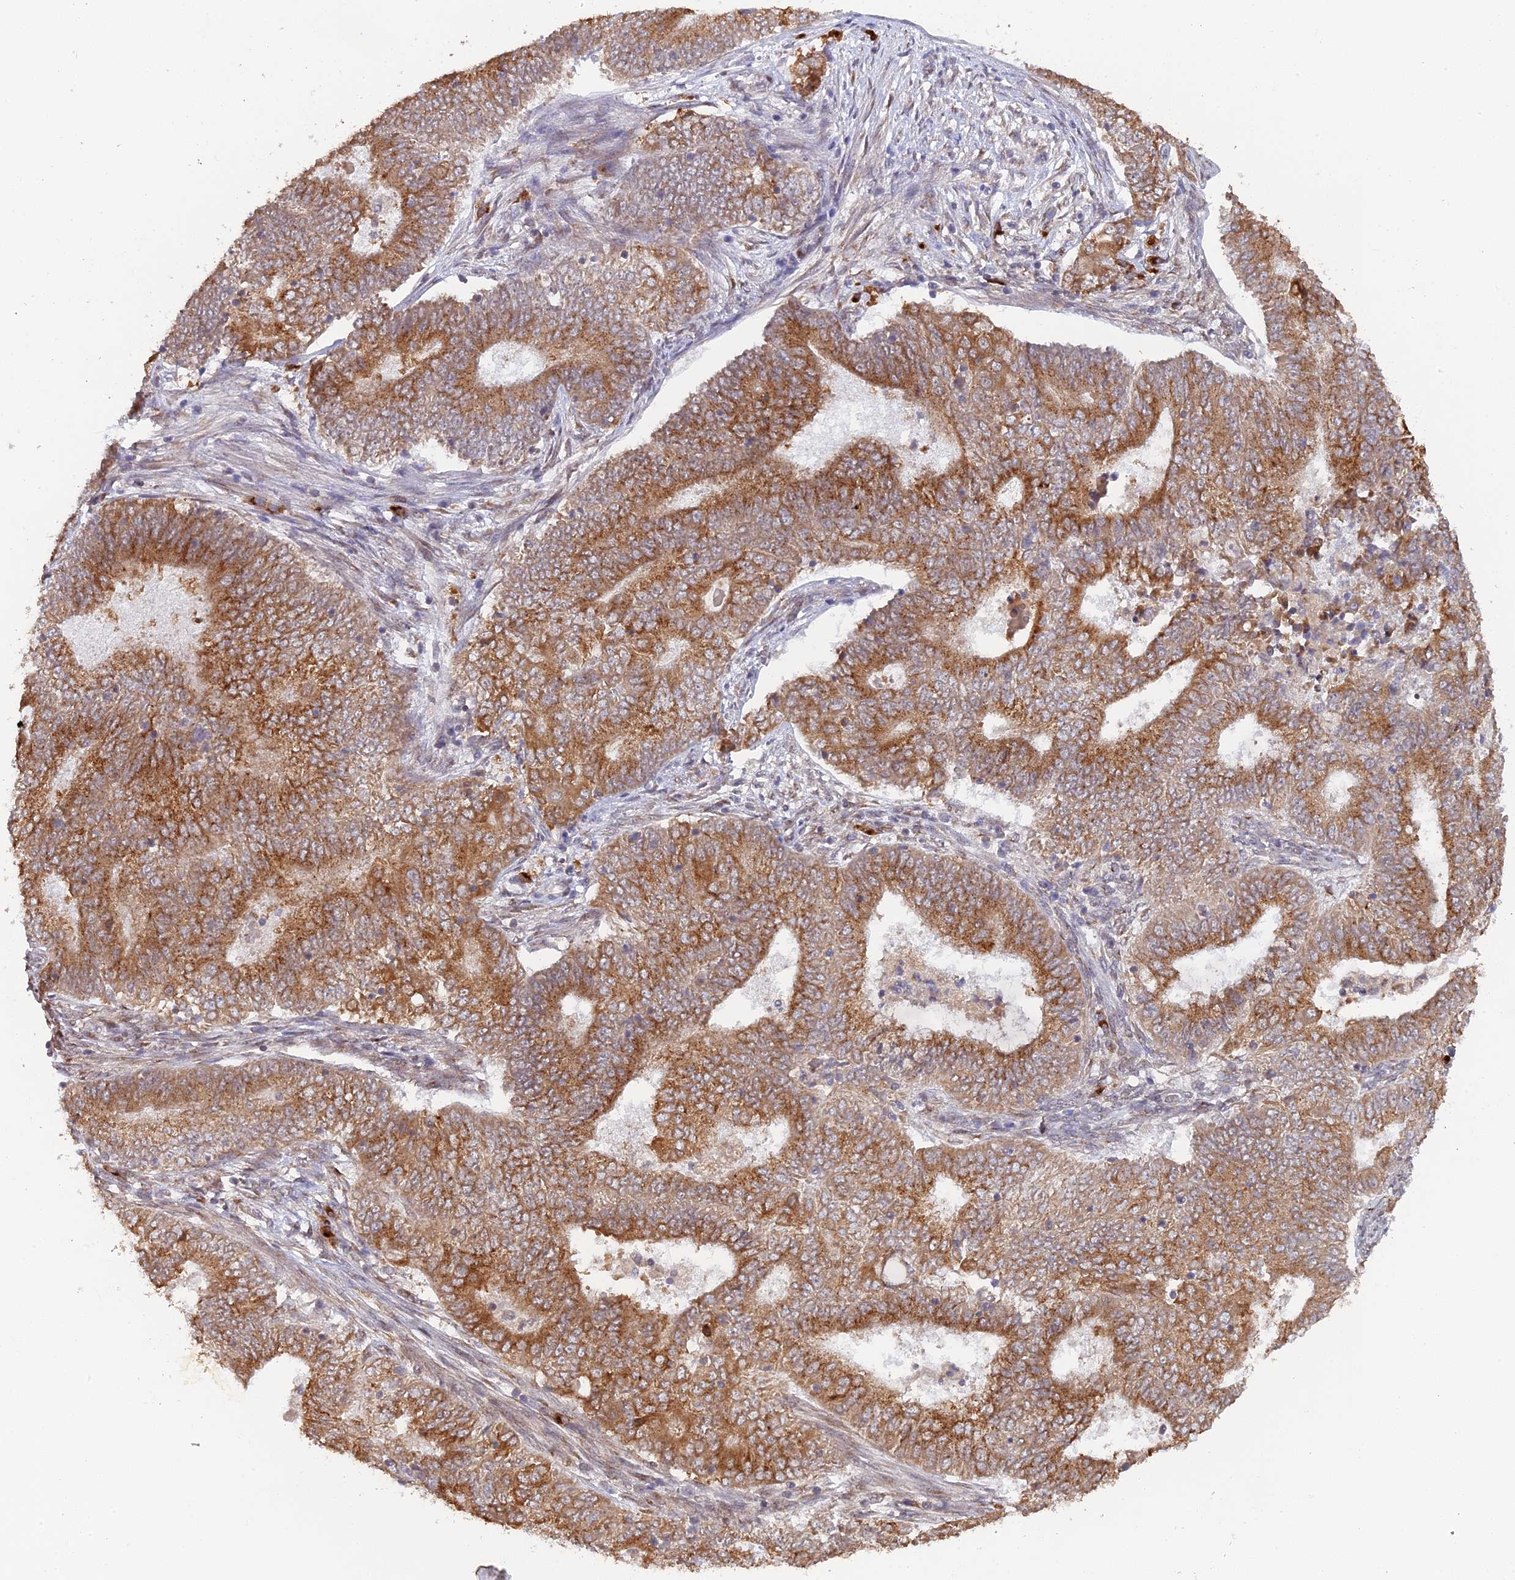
{"staining": {"intensity": "moderate", "quantity": ">75%", "location": "cytoplasmic/membranous"}, "tissue": "endometrial cancer", "cell_type": "Tumor cells", "image_type": "cancer", "snomed": [{"axis": "morphology", "description": "Adenocarcinoma, NOS"}, {"axis": "topography", "description": "Endometrium"}], "caption": "A micrograph showing moderate cytoplasmic/membranous staining in about >75% of tumor cells in endometrial cancer (adenocarcinoma), as visualized by brown immunohistochemical staining.", "gene": "SNX17", "patient": {"sex": "female", "age": 62}}